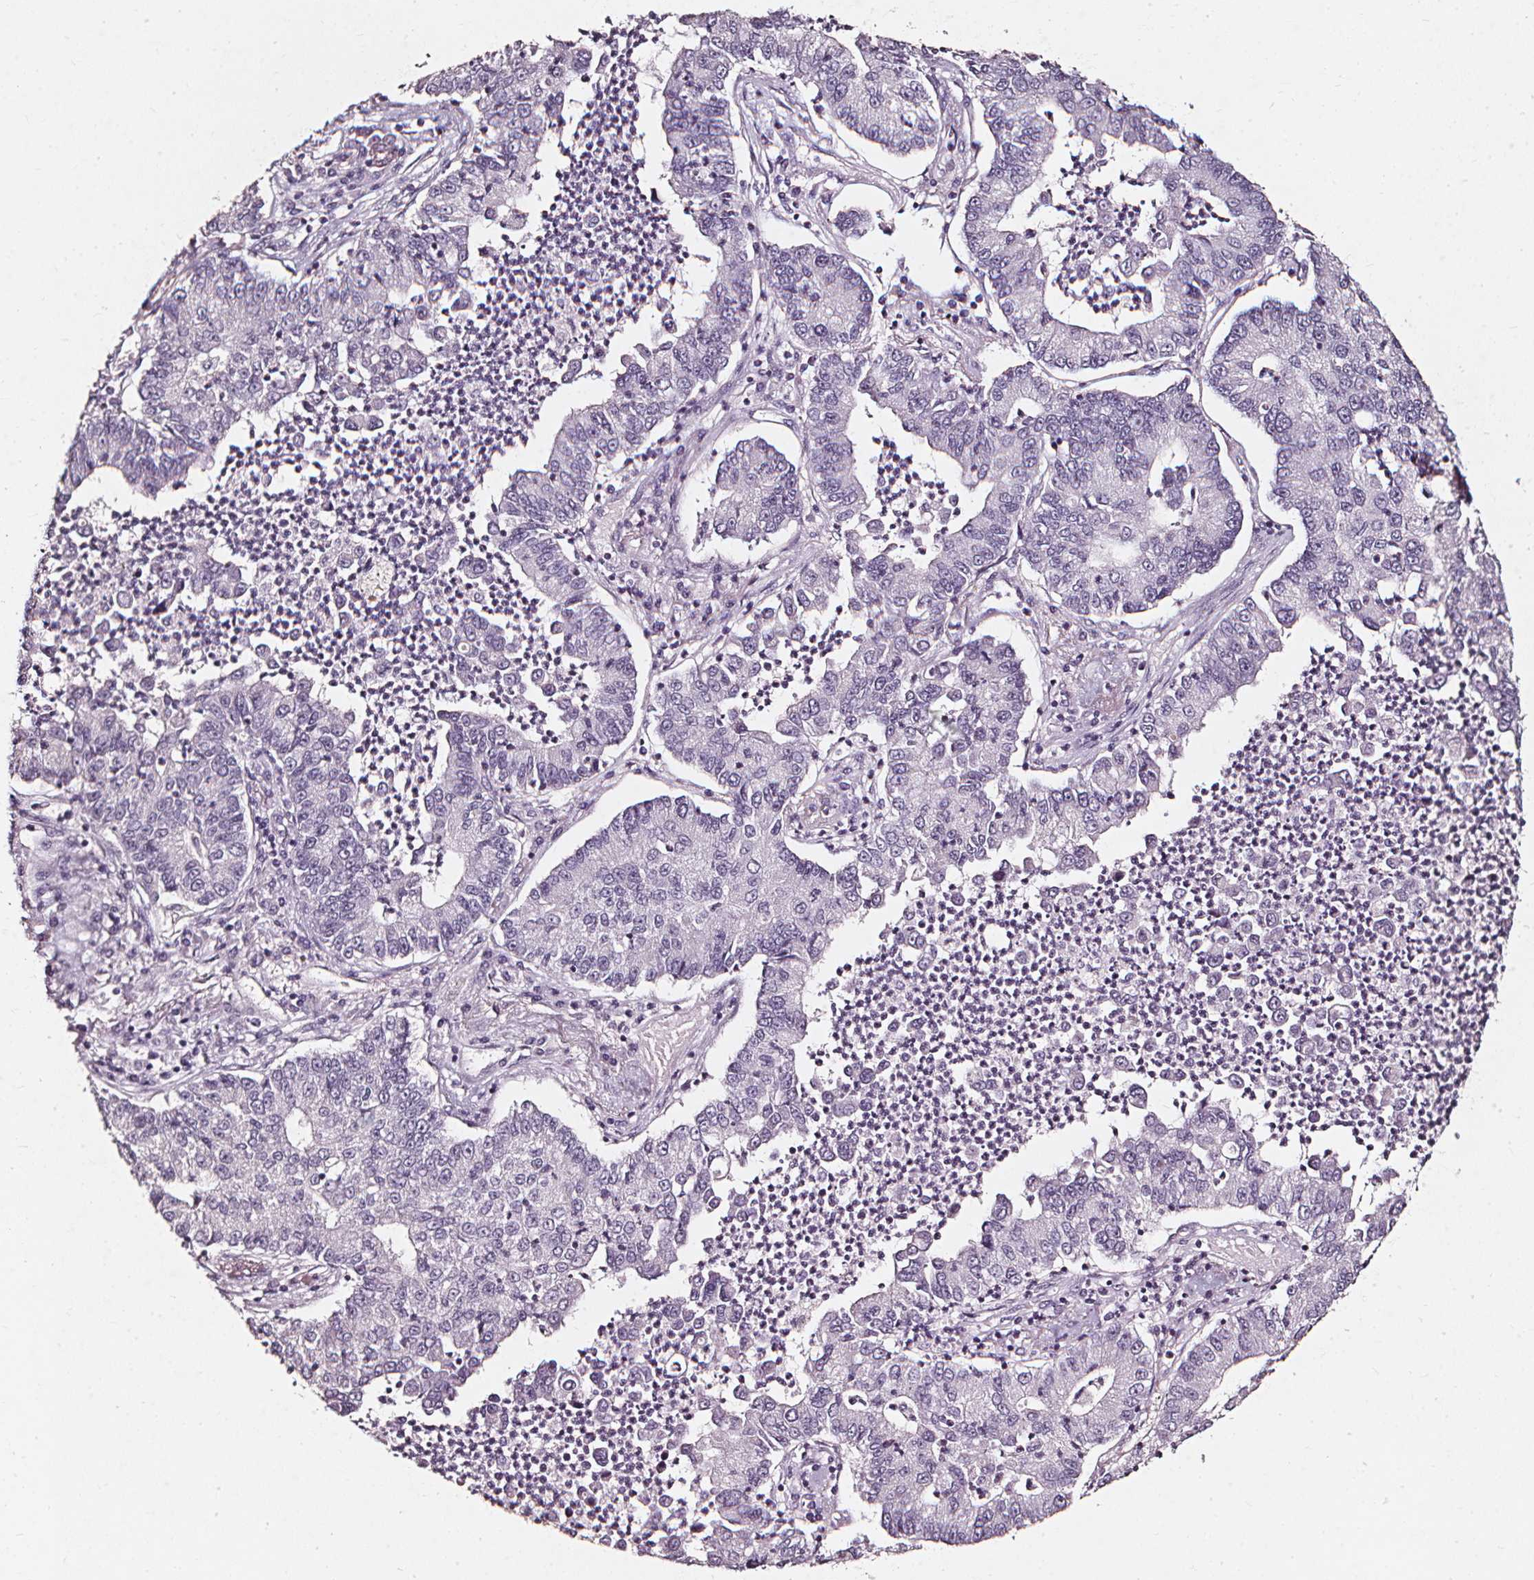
{"staining": {"intensity": "negative", "quantity": "none", "location": "none"}, "tissue": "lung cancer", "cell_type": "Tumor cells", "image_type": "cancer", "snomed": [{"axis": "morphology", "description": "Adenocarcinoma, NOS"}, {"axis": "topography", "description": "Lung"}], "caption": "The IHC image has no significant positivity in tumor cells of lung cancer (adenocarcinoma) tissue.", "gene": "DEFA5", "patient": {"sex": "female", "age": 57}}